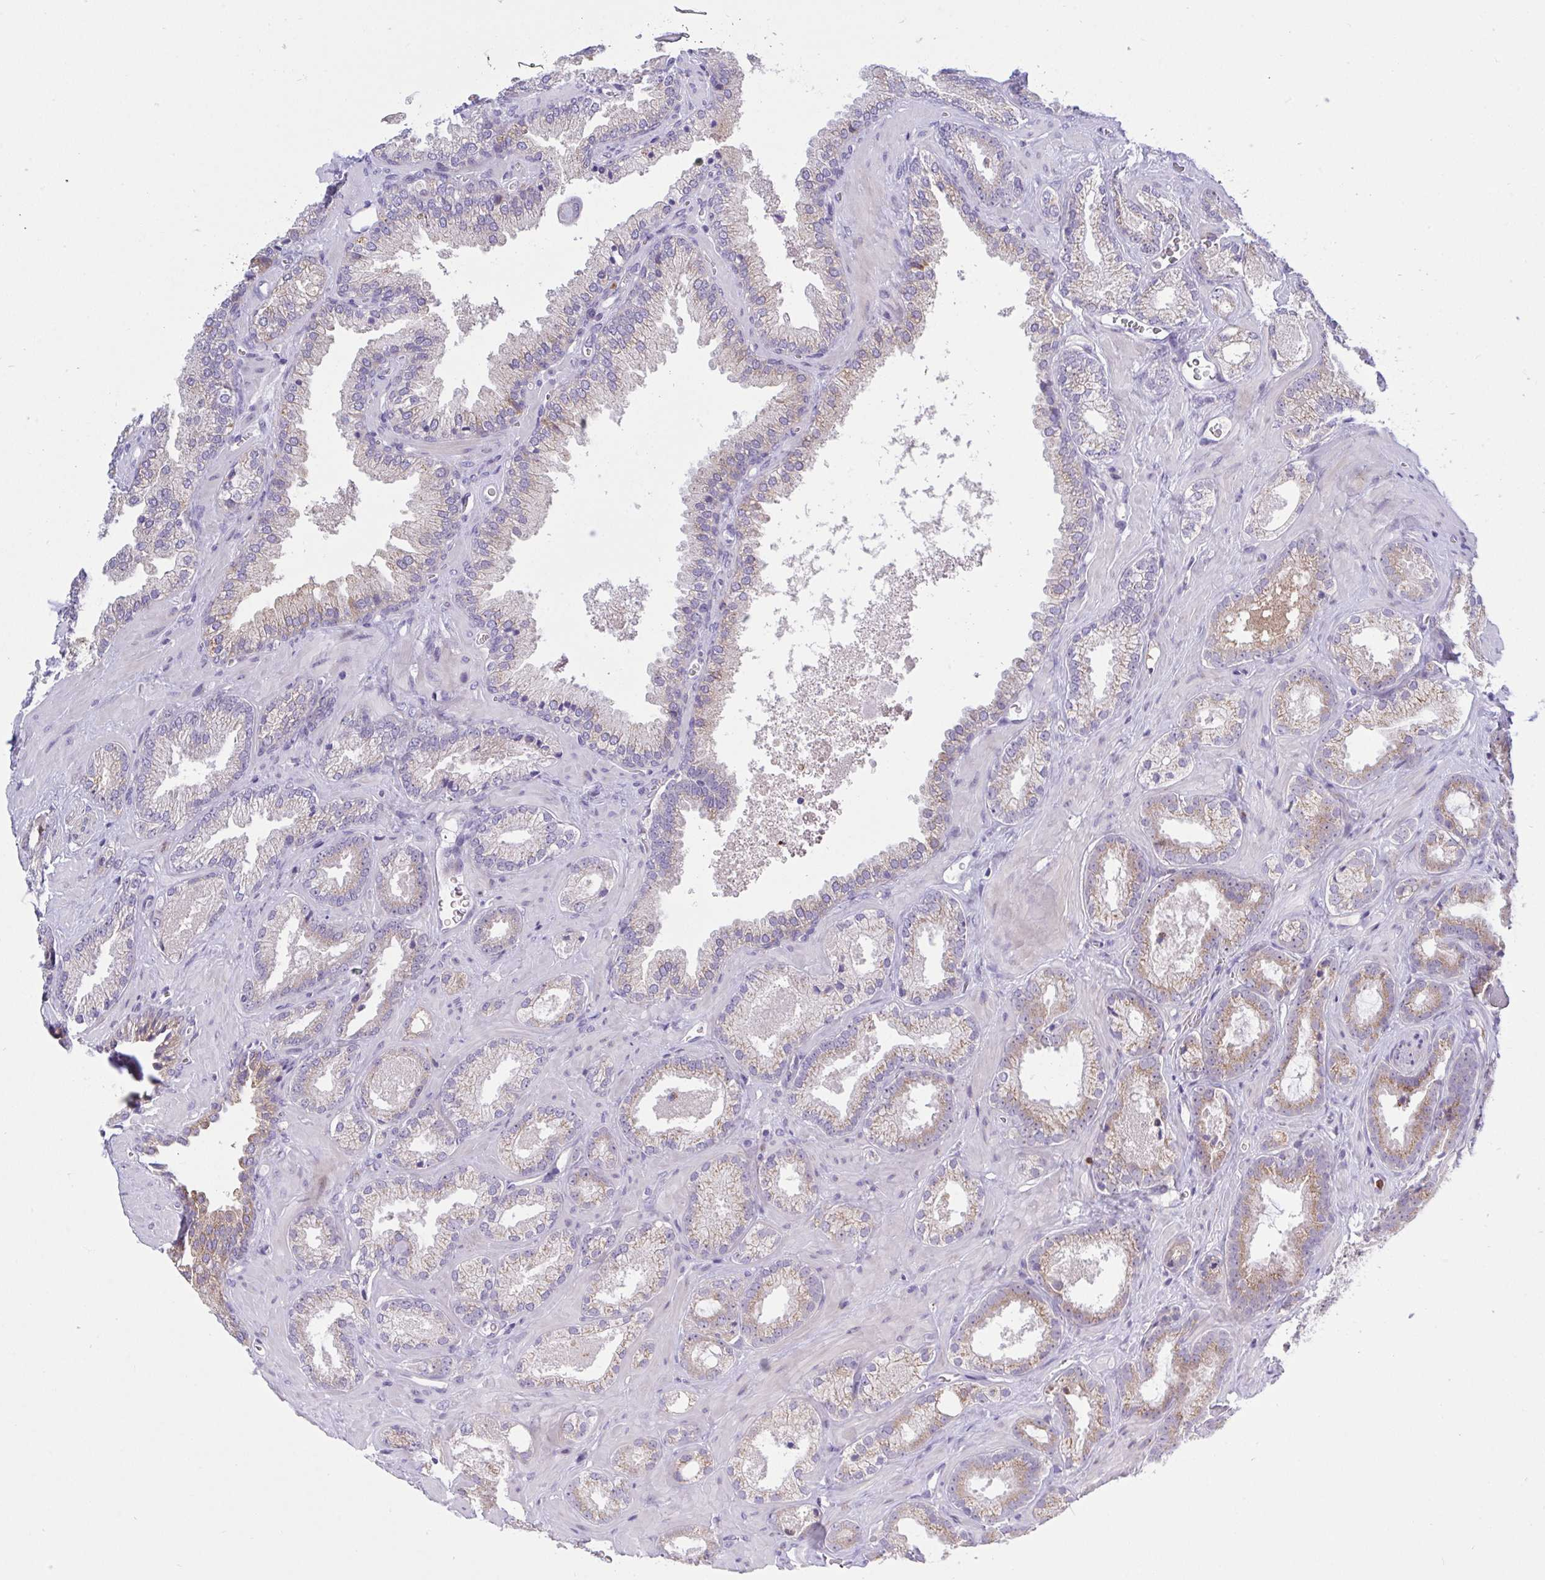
{"staining": {"intensity": "weak", "quantity": ">75%", "location": "cytoplasmic/membranous"}, "tissue": "prostate cancer", "cell_type": "Tumor cells", "image_type": "cancer", "snomed": [{"axis": "morphology", "description": "Adenocarcinoma, Low grade"}, {"axis": "topography", "description": "Prostate"}], "caption": "An IHC micrograph of neoplastic tissue is shown. Protein staining in brown highlights weak cytoplasmic/membranous positivity in prostate cancer (low-grade adenocarcinoma) within tumor cells.", "gene": "ZNF554", "patient": {"sex": "male", "age": 62}}